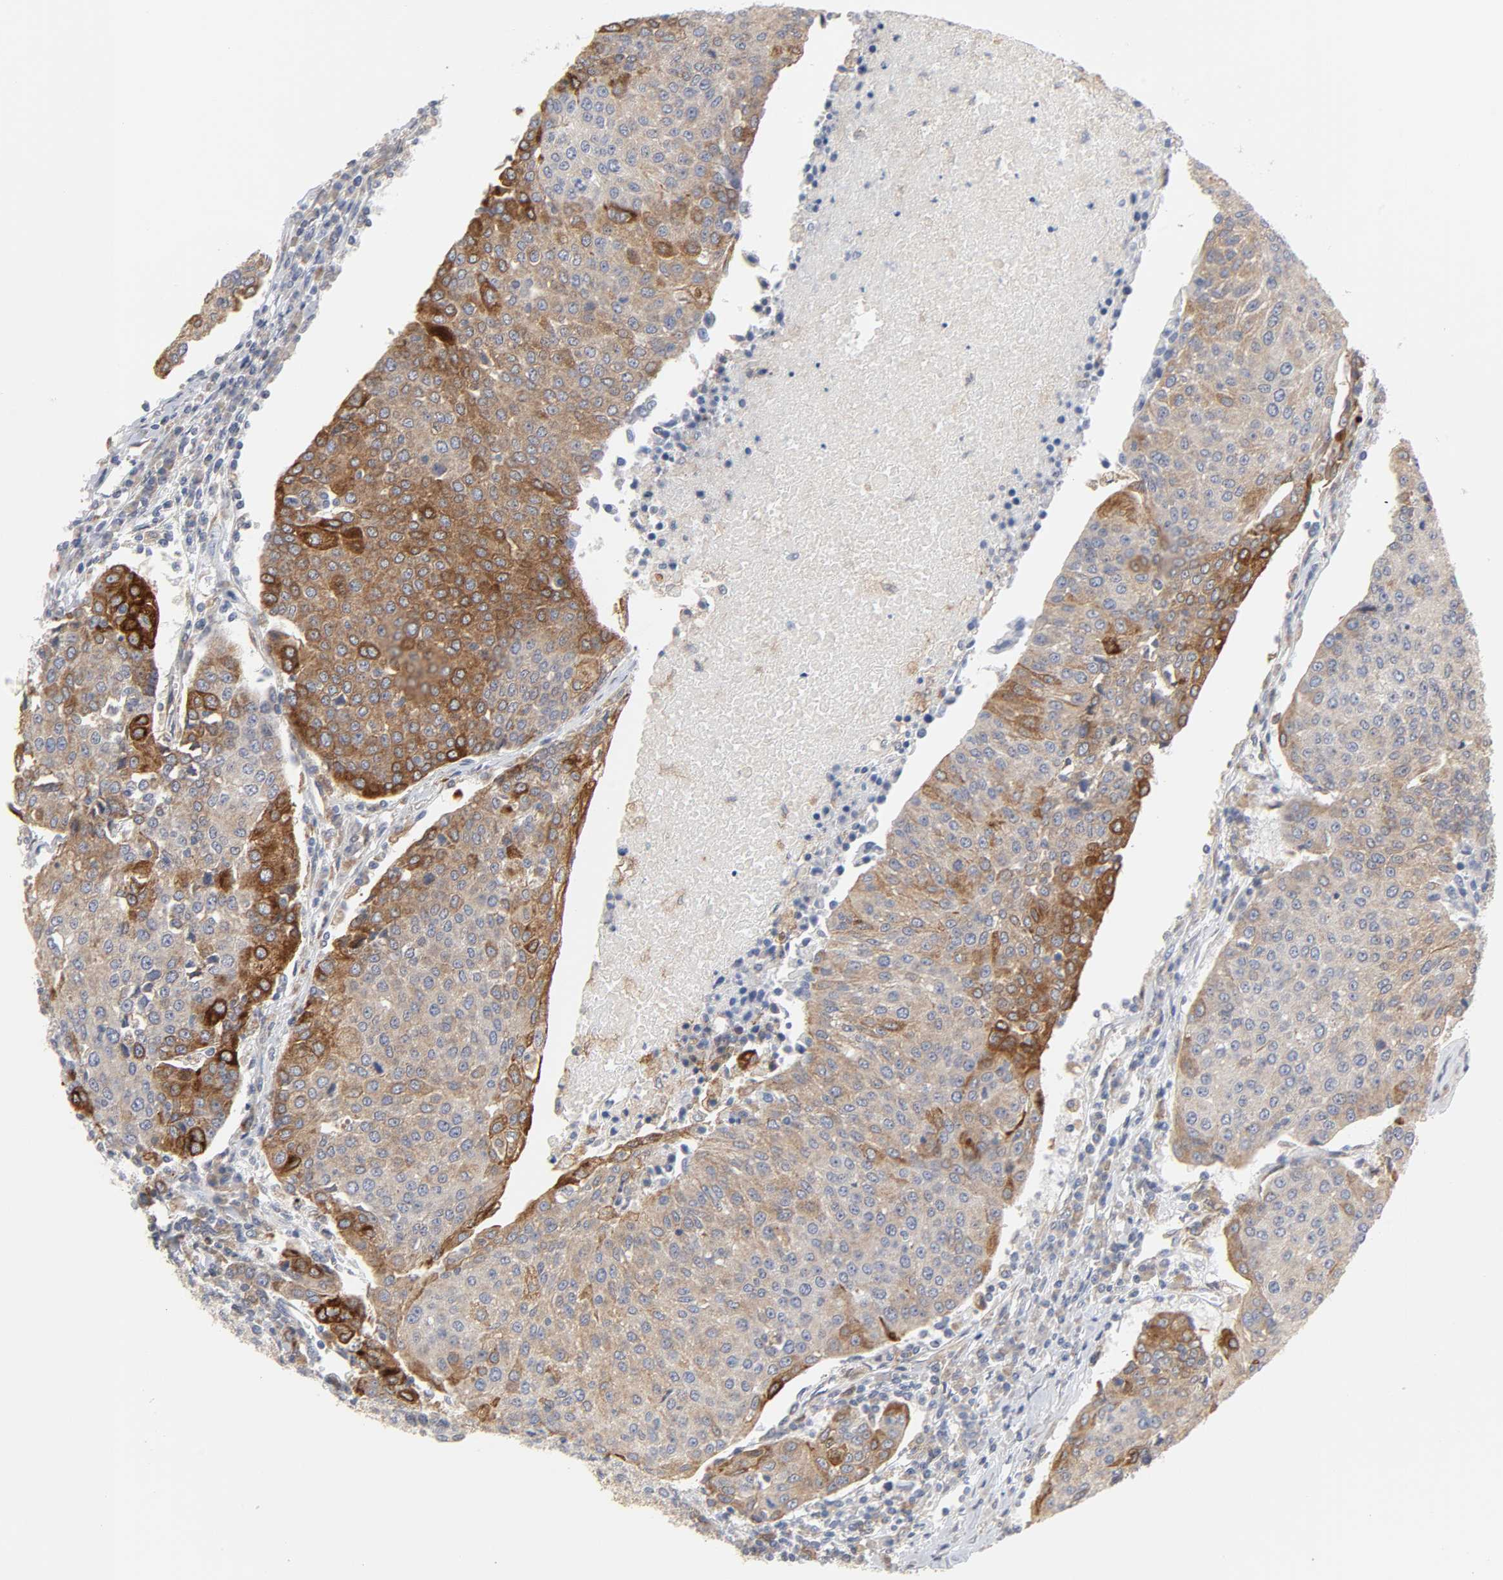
{"staining": {"intensity": "moderate", "quantity": ">75%", "location": "cytoplasmic/membranous"}, "tissue": "urothelial cancer", "cell_type": "Tumor cells", "image_type": "cancer", "snomed": [{"axis": "morphology", "description": "Urothelial carcinoma, High grade"}, {"axis": "topography", "description": "Urinary bladder"}], "caption": "Protein staining of urothelial cancer tissue shows moderate cytoplasmic/membranous staining in about >75% of tumor cells.", "gene": "POR", "patient": {"sex": "female", "age": 85}}